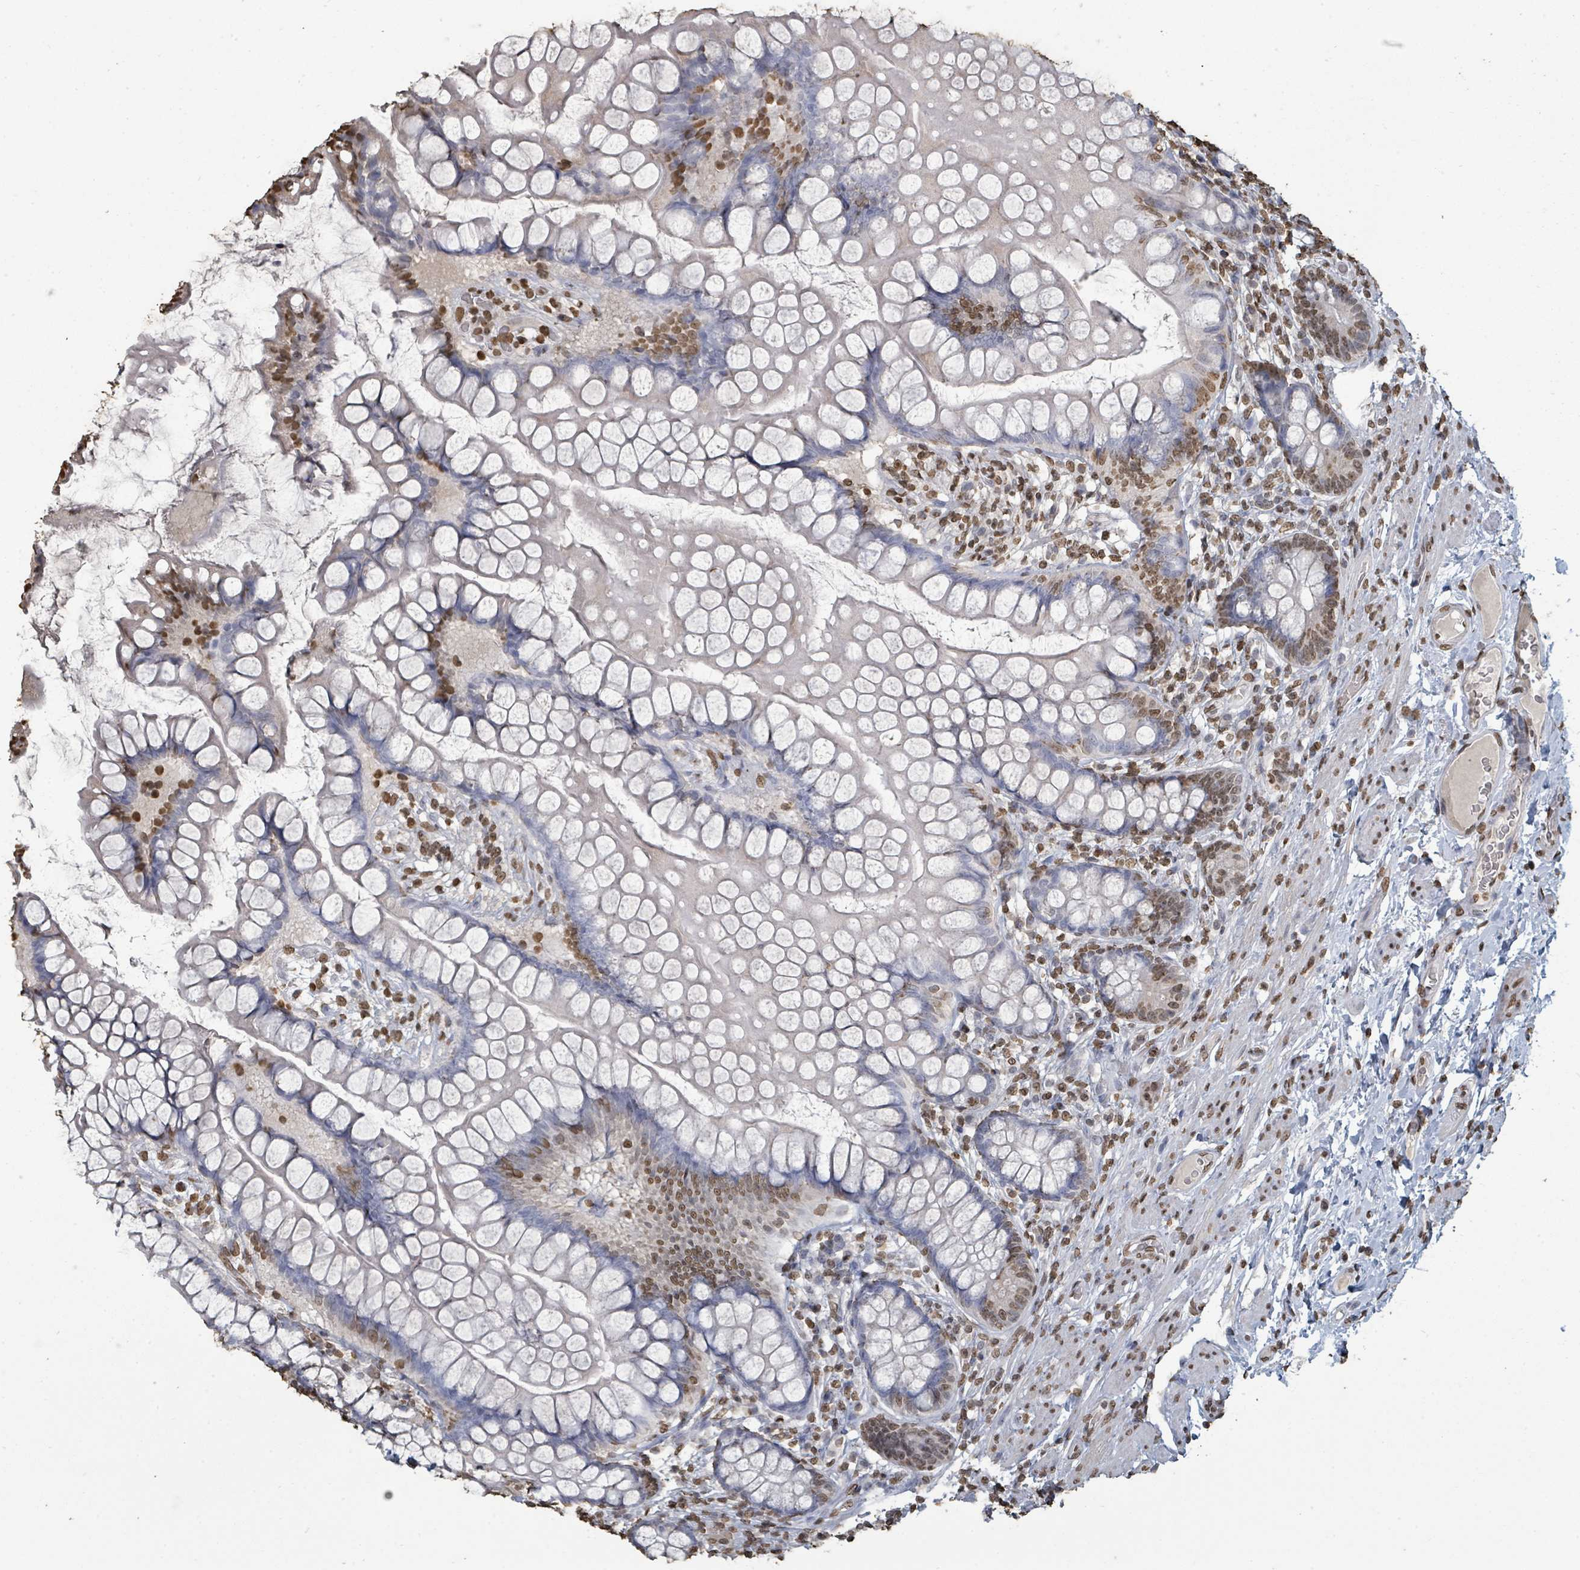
{"staining": {"intensity": "strong", "quantity": "<25%", "location": "nuclear"}, "tissue": "small intestine", "cell_type": "Glandular cells", "image_type": "normal", "snomed": [{"axis": "morphology", "description": "Normal tissue, NOS"}, {"axis": "topography", "description": "Small intestine"}], "caption": "This photomicrograph shows normal small intestine stained with immunohistochemistry to label a protein in brown. The nuclear of glandular cells show strong positivity for the protein. Nuclei are counter-stained blue.", "gene": "MRPS12", "patient": {"sex": "male", "age": 70}}